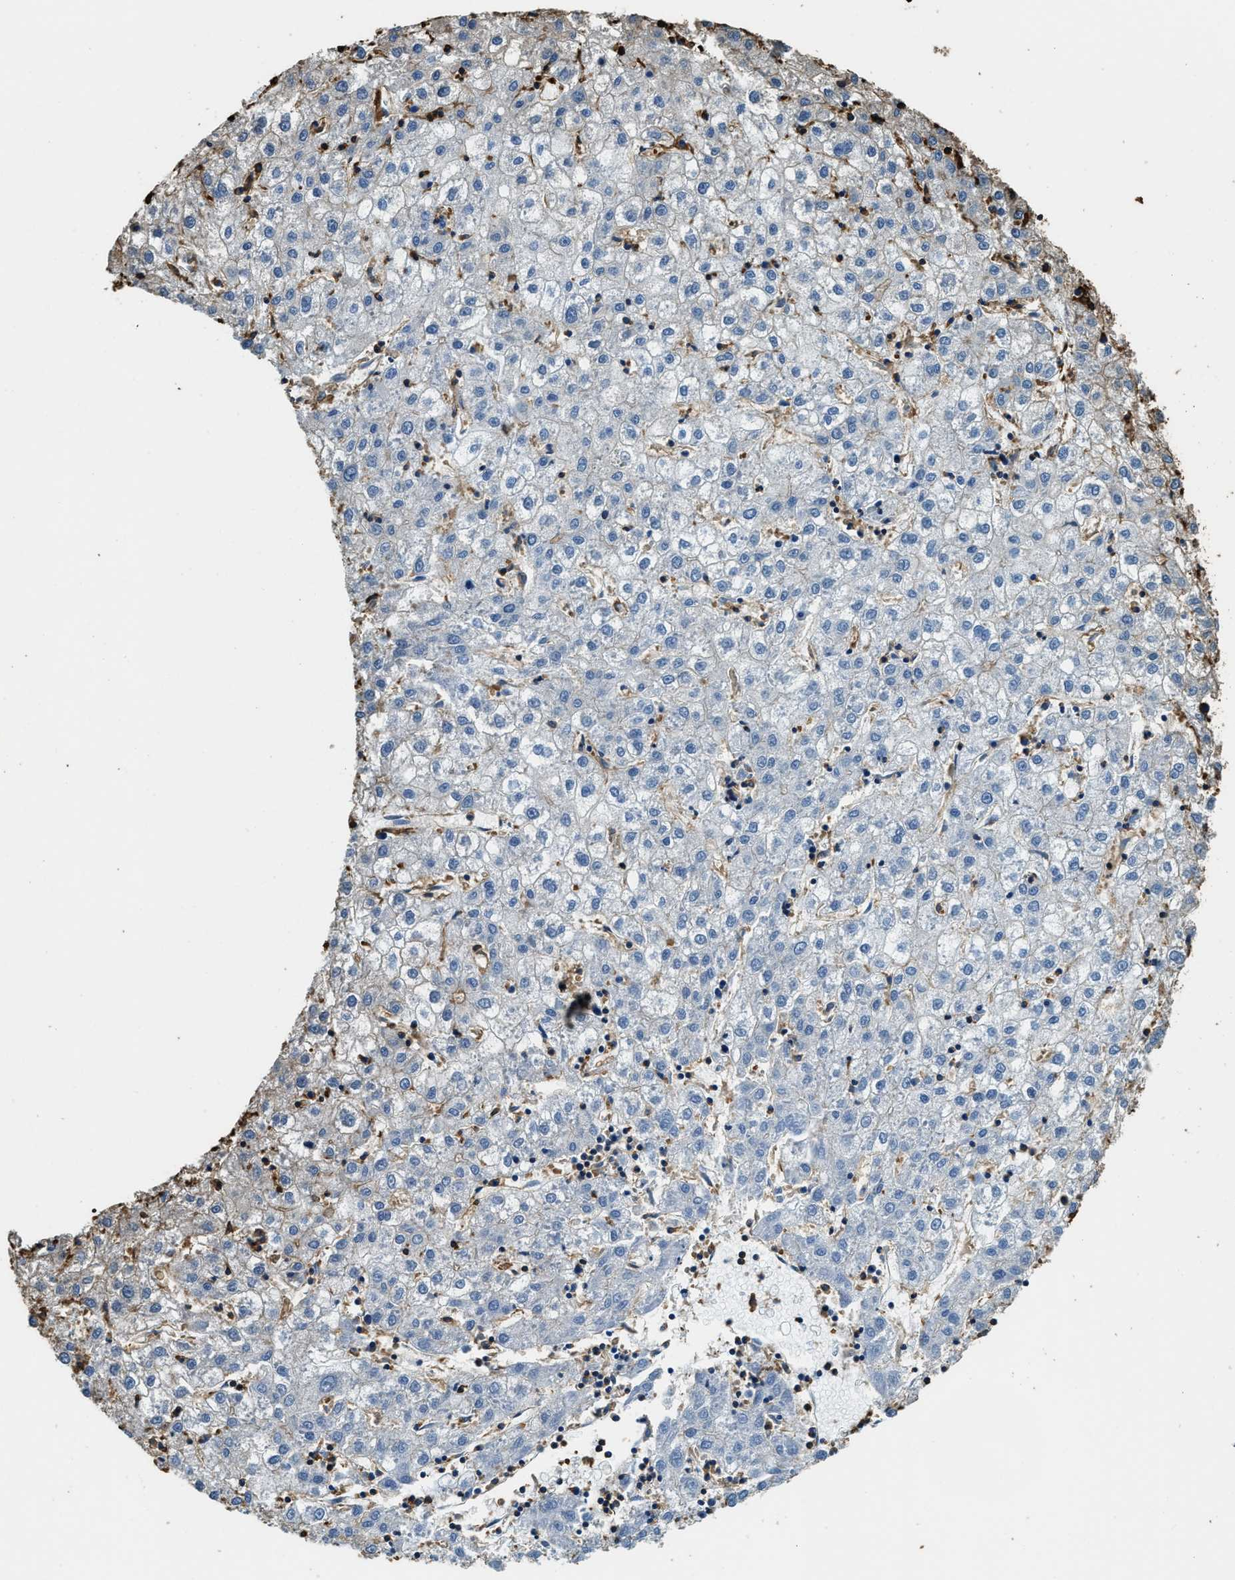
{"staining": {"intensity": "negative", "quantity": "none", "location": "none"}, "tissue": "liver cancer", "cell_type": "Tumor cells", "image_type": "cancer", "snomed": [{"axis": "morphology", "description": "Carcinoma, Hepatocellular, NOS"}, {"axis": "topography", "description": "Liver"}], "caption": "This is a micrograph of immunohistochemistry (IHC) staining of hepatocellular carcinoma (liver), which shows no staining in tumor cells.", "gene": "ACCS", "patient": {"sex": "male", "age": 72}}